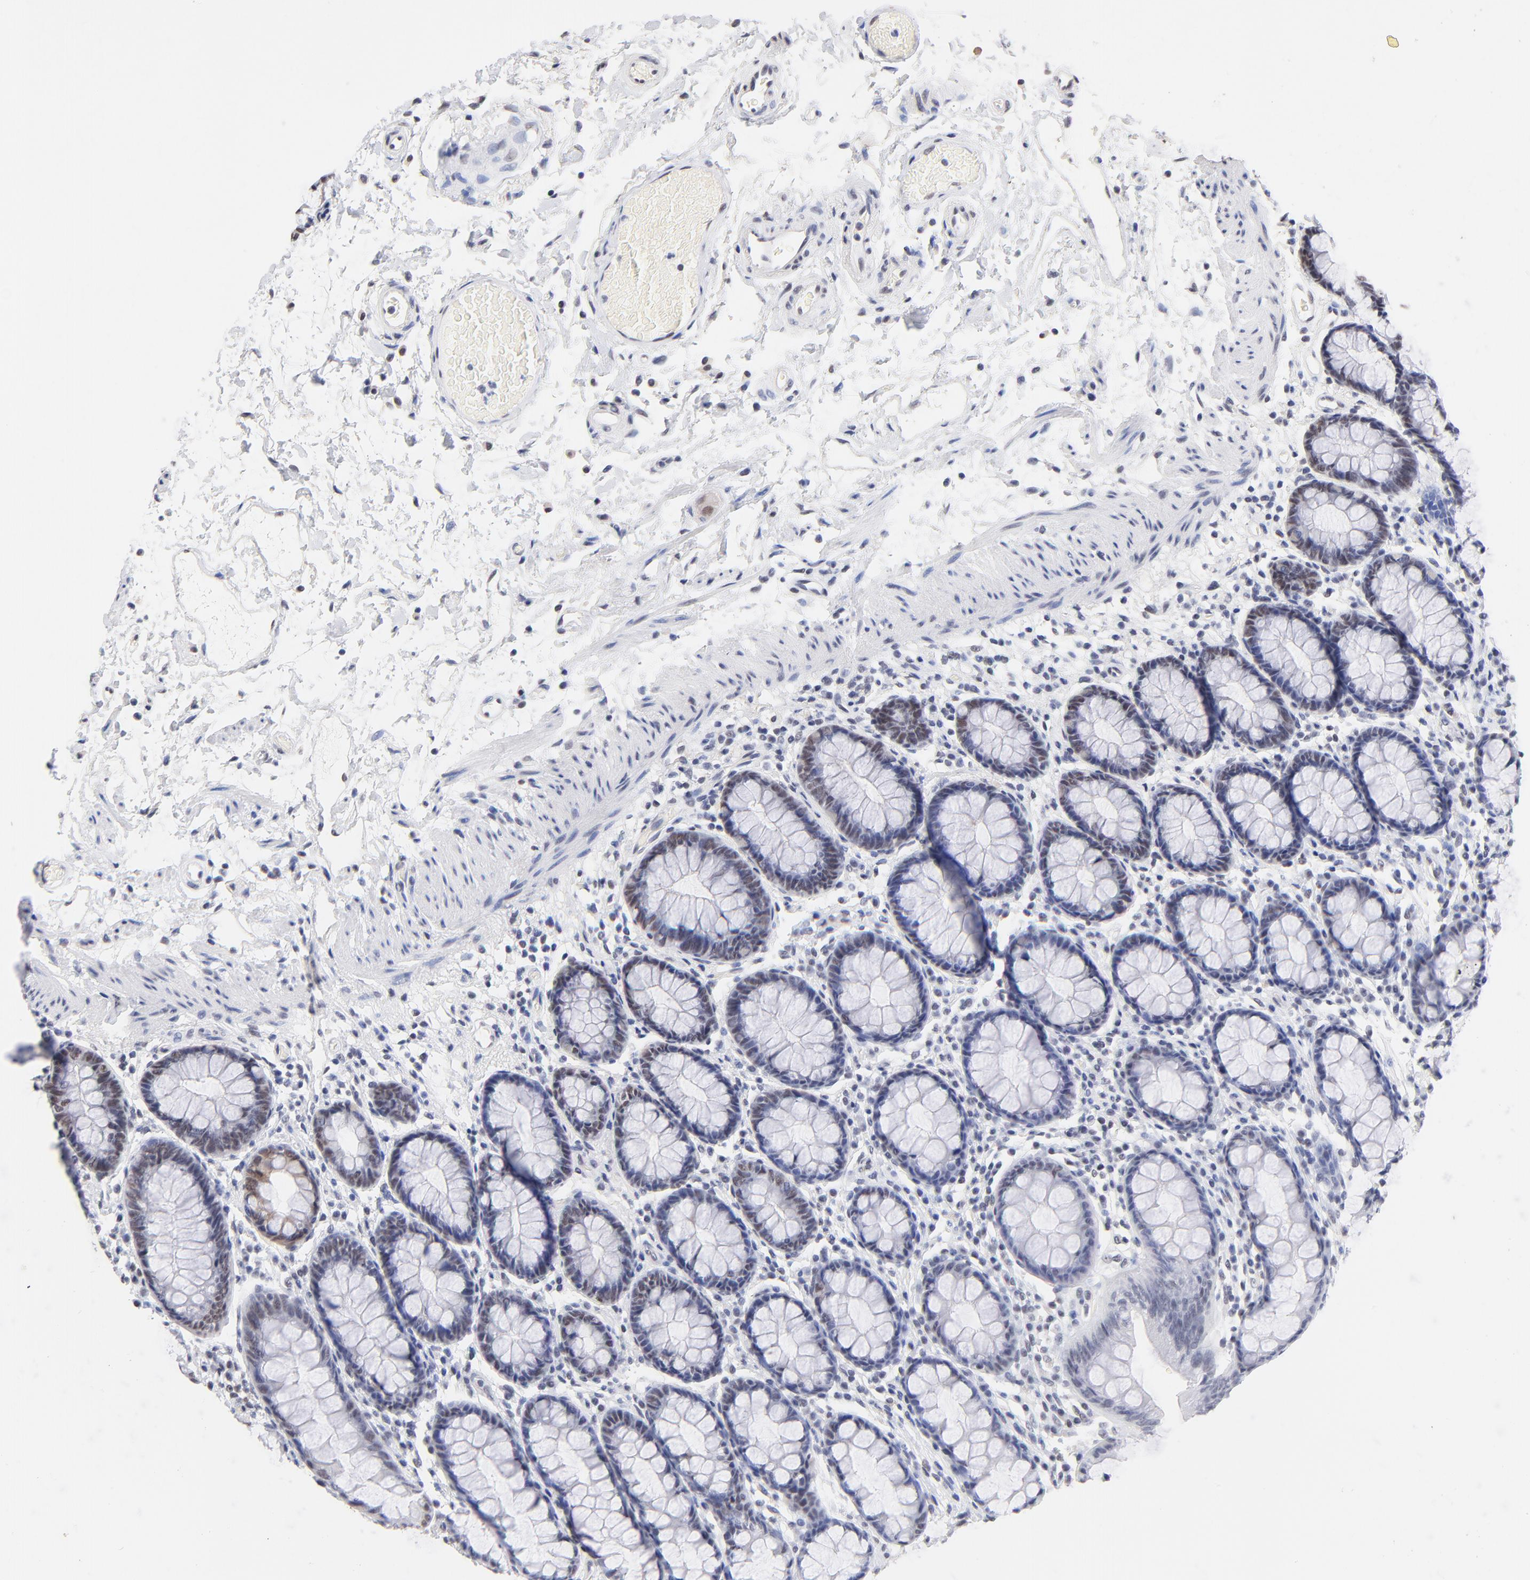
{"staining": {"intensity": "weak", "quantity": "<25%", "location": "cytoplasmic/membranous"}, "tissue": "rectum", "cell_type": "Glandular cells", "image_type": "normal", "snomed": [{"axis": "morphology", "description": "Normal tissue, NOS"}, {"axis": "topography", "description": "Rectum"}], "caption": "Histopathology image shows no protein positivity in glandular cells of benign rectum. Nuclei are stained in blue.", "gene": "ZNF74", "patient": {"sex": "male", "age": 92}}